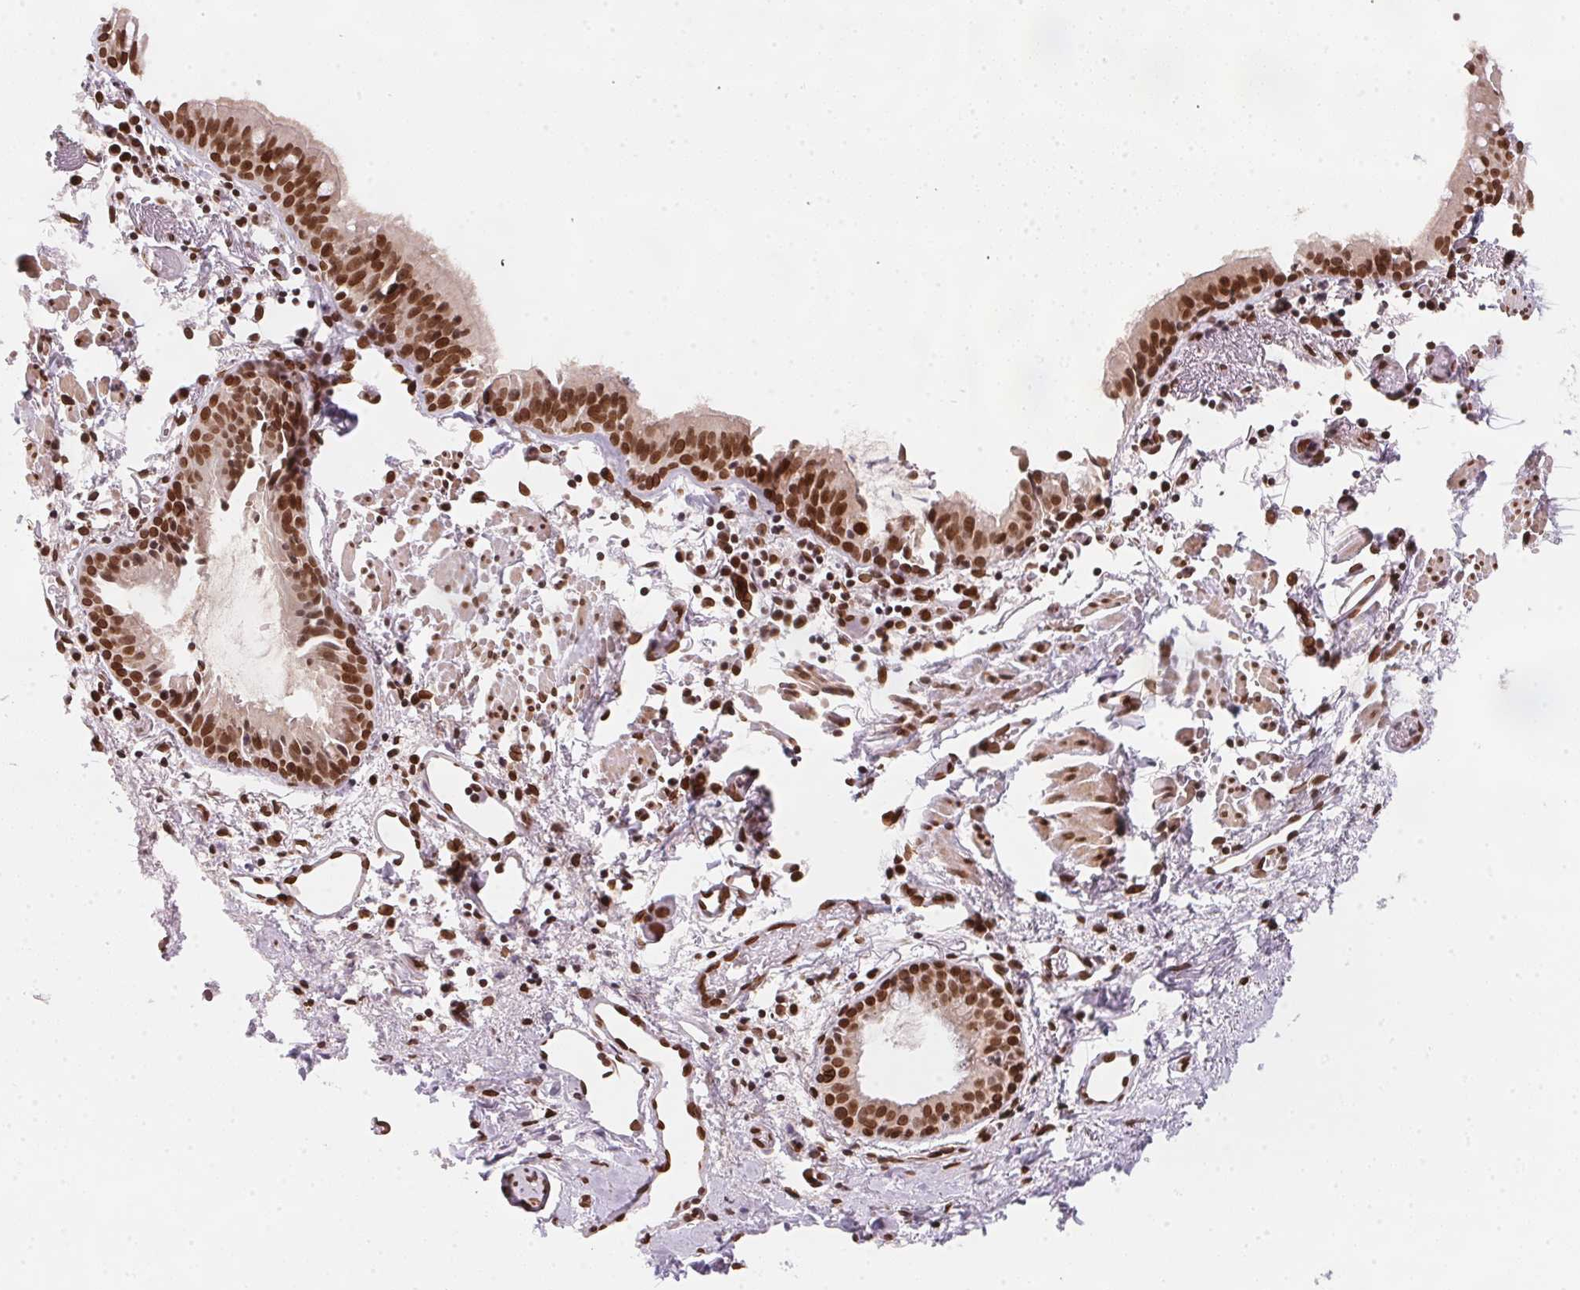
{"staining": {"intensity": "strong", "quantity": ">75%", "location": "nuclear"}, "tissue": "bronchus", "cell_type": "Respiratory epithelial cells", "image_type": "normal", "snomed": [{"axis": "morphology", "description": "Normal tissue, NOS"}, {"axis": "morphology", "description": "Adenocarcinoma, NOS"}, {"axis": "topography", "description": "Bronchus"}], "caption": "IHC photomicrograph of benign bronchus stained for a protein (brown), which exhibits high levels of strong nuclear staining in approximately >75% of respiratory epithelial cells.", "gene": "SAP30BP", "patient": {"sex": "male", "age": 68}}